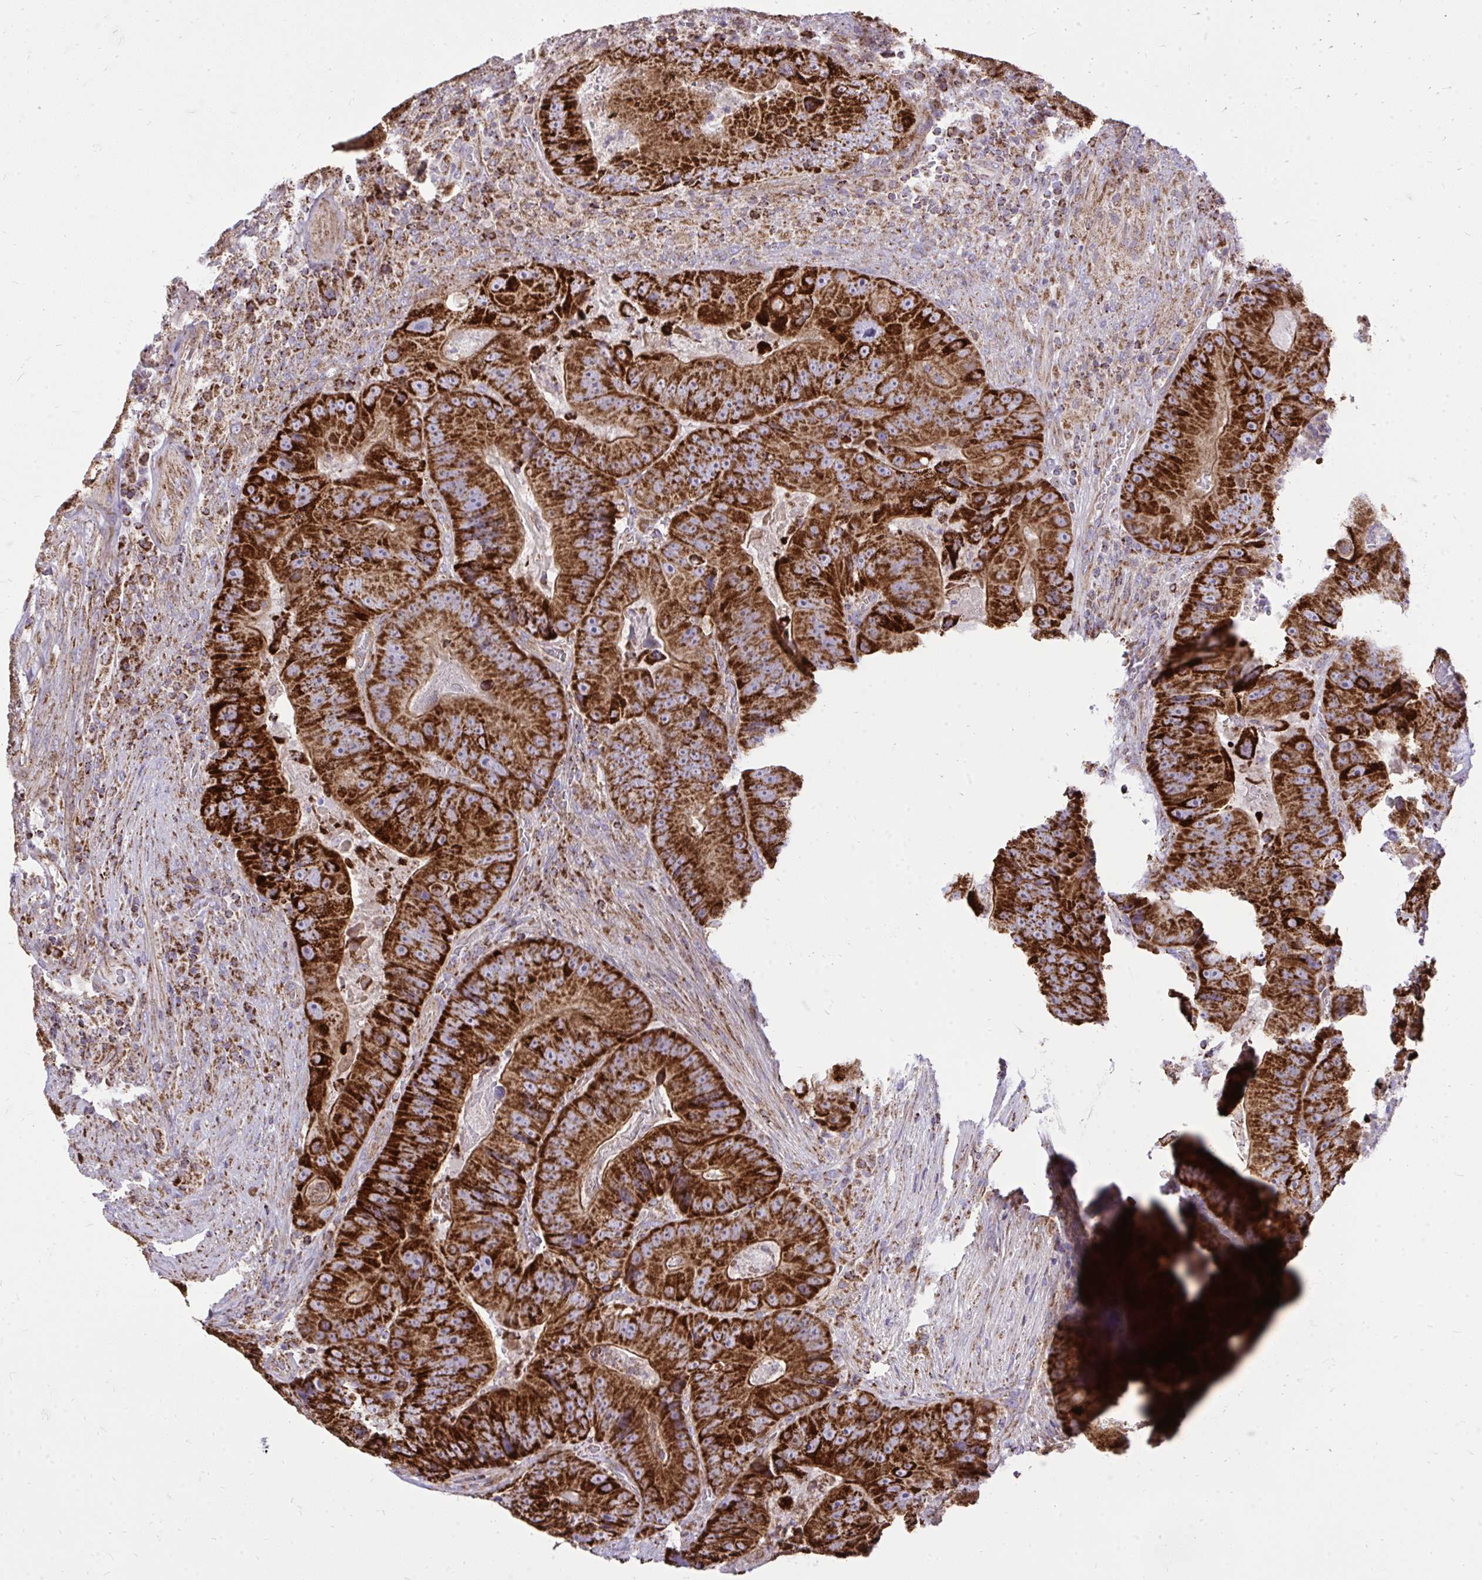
{"staining": {"intensity": "strong", "quantity": ">75%", "location": "cytoplasmic/membranous"}, "tissue": "colorectal cancer", "cell_type": "Tumor cells", "image_type": "cancer", "snomed": [{"axis": "morphology", "description": "Adenocarcinoma, NOS"}, {"axis": "topography", "description": "Colon"}], "caption": "Immunohistochemical staining of human colorectal adenocarcinoma displays high levels of strong cytoplasmic/membranous staining in about >75% of tumor cells.", "gene": "SPTBN2", "patient": {"sex": "female", "age": 86}}